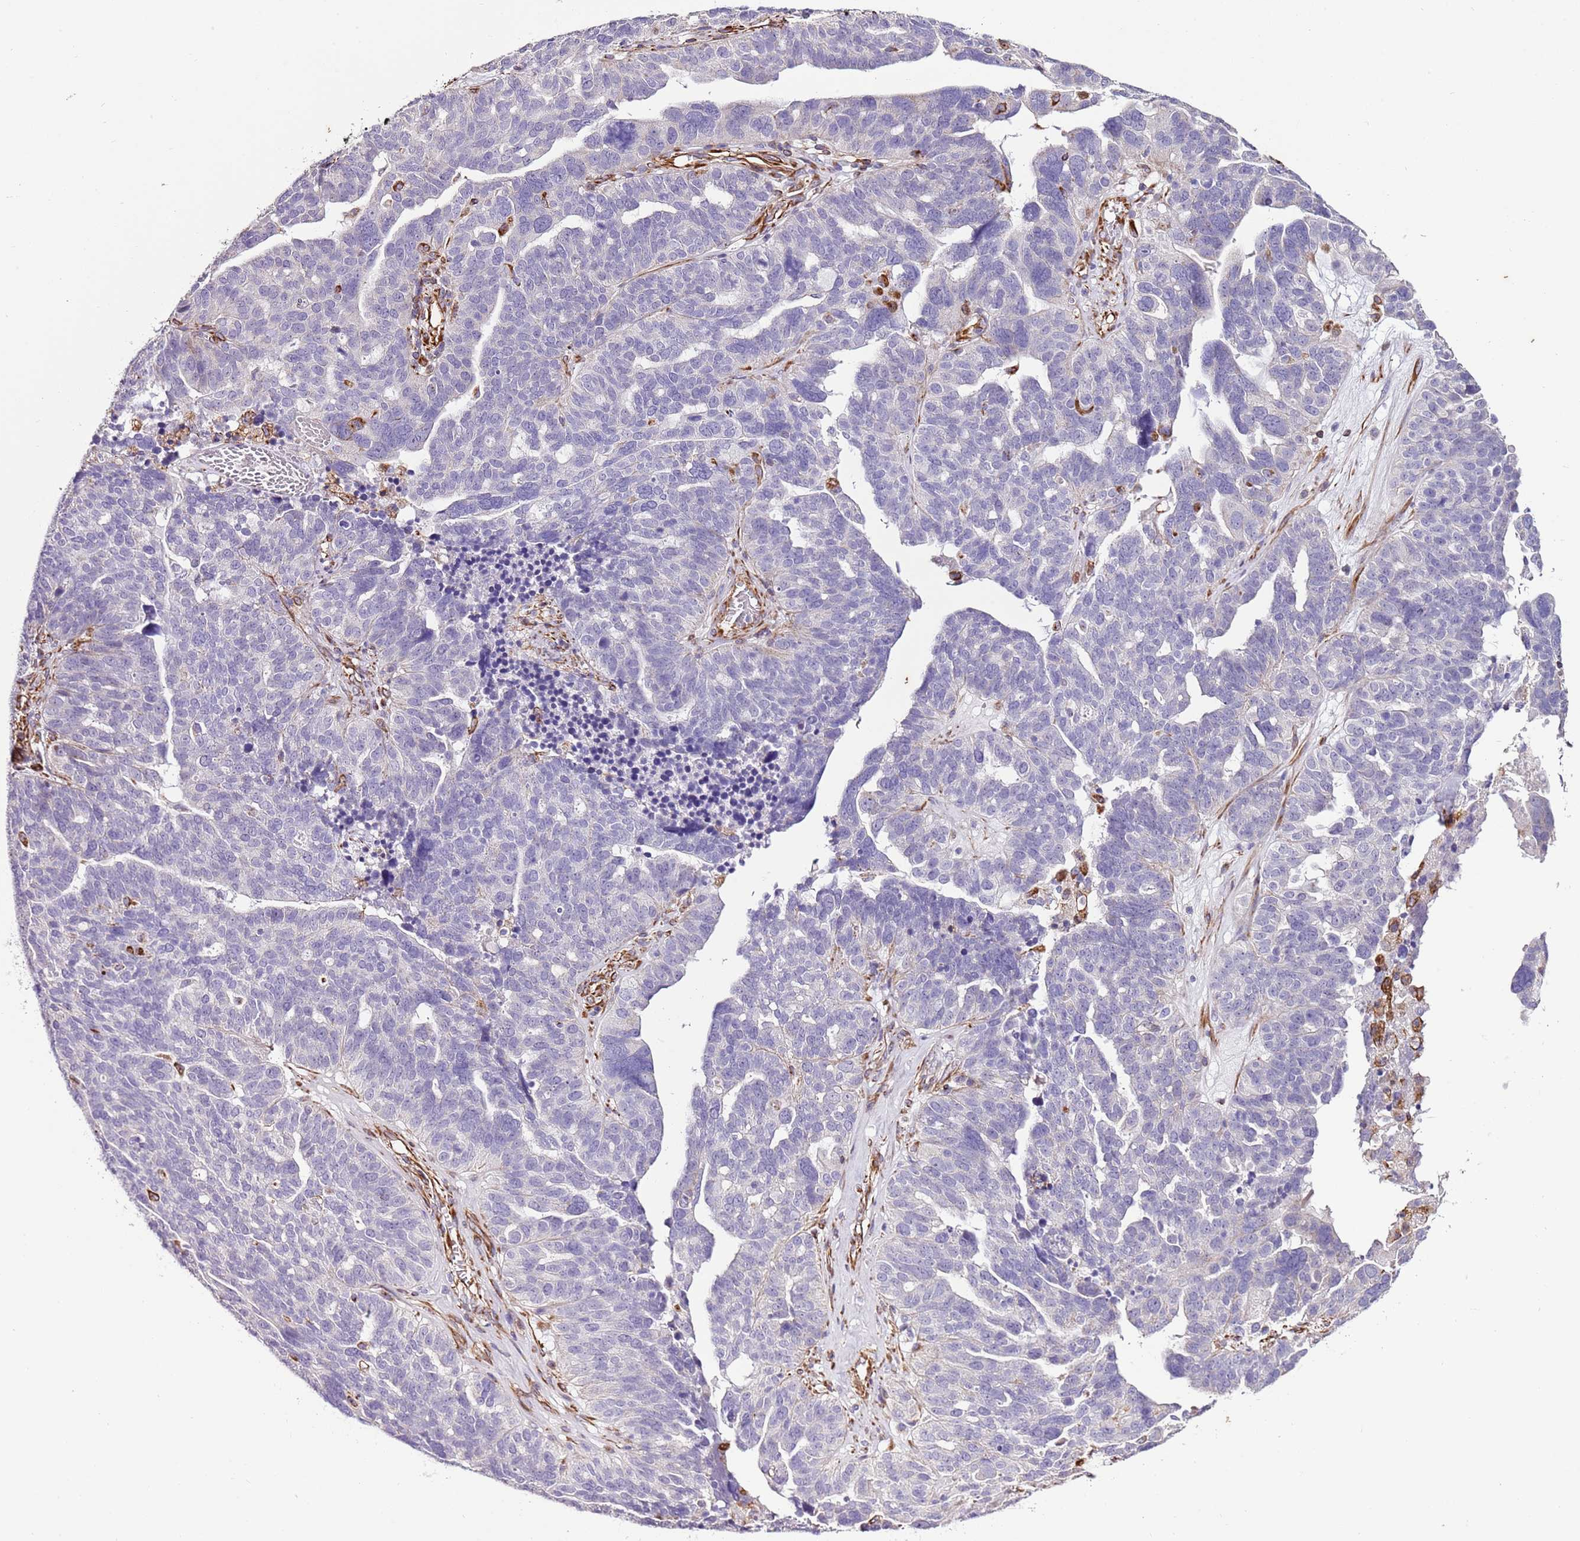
{"staining": {"intensity": "negative", "quantity": "none", "location": "none"}, "tissue": "ovarian cancer", "cell_type": "Tumor cells", "image_type": "cancer", "snomed": [{"axis": "morphology", "description": "Cystadenocarcinoma, serous, NOS"}, {"axis": "topography", "description": "Ovary"}], "caption": "This is an immunohistochemistry photomicrograph of human serous cystadenocarcinoma (ovarian). There is no positivity in tumor cells.", "gene": "ZNF786", "patient": {"sex": "female", "age": 59}}